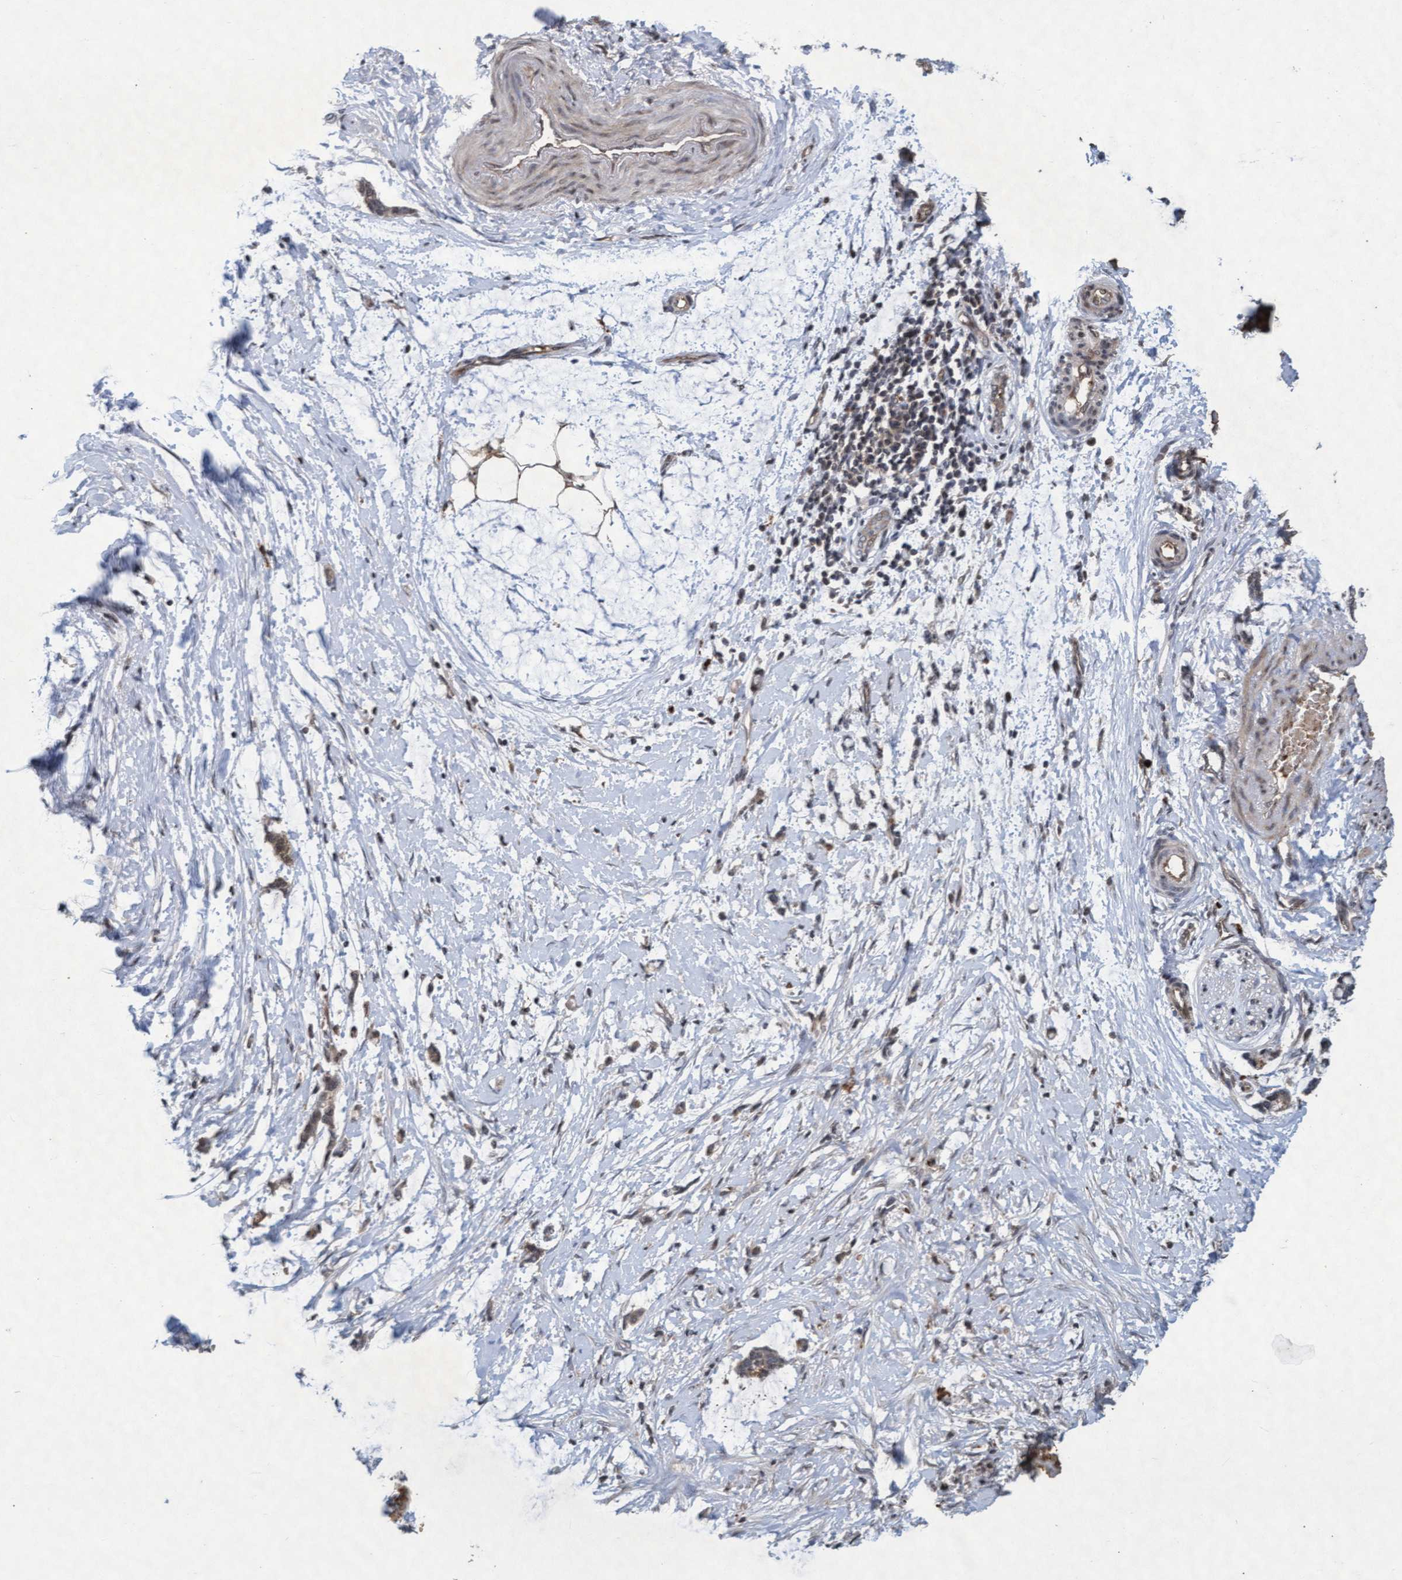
{"staining": {"intensity": "moderate", "quantity": ">75%", "location": "cytoplasmic/membranous"}, "tissue": "adipose tissue", "cell_type": "Adipocytes", "image_type": "normal", "snomed": [{"axis": "morphology", "description": "Normal tissue, NOS"}, {"axis": "morphology", "description": "Adenocarcinoma, NOS"}, {"axis": "topography", "description": "Colon"}, {"axis": "topography", "description": "Peripheral nerve tissue"}], "caption": "DAB immunohistochemical staining of normal human adipose tissue shows moderate cytoplasmic/membranous protein staining in about >75% of adipocytes. (Brightfield microscopy of DAB IHC at high magnification).", "gene": "KCNC2", "patient": {"sex": "male", "age": 14}}